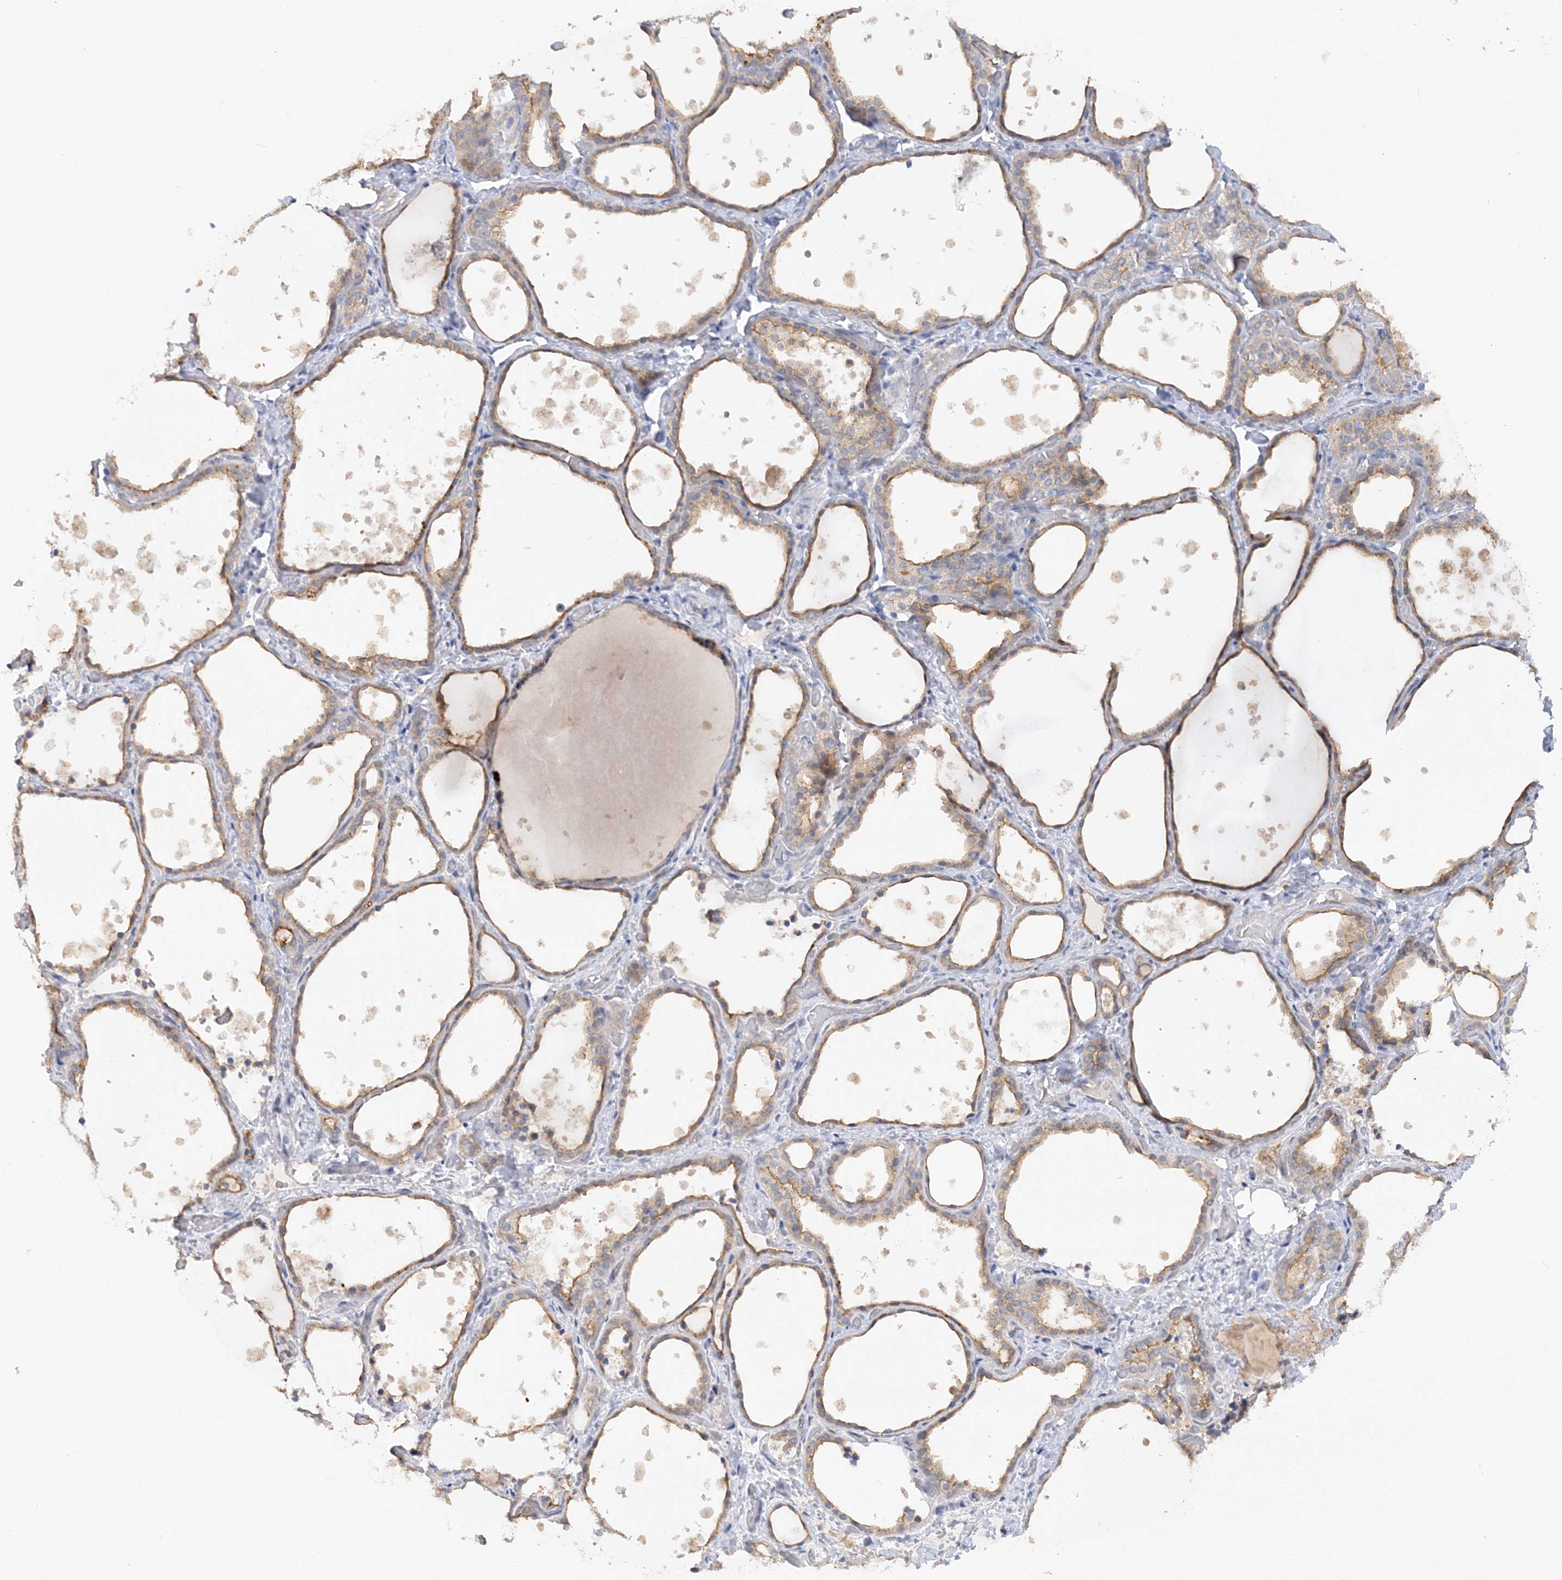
{"staining": {"intensity": "moderate", "quantity": ">75%", "location": "cytoplasmic/membranous"}, "tissue": "thyroid gland", "cell_type": "Glandular cells", "image_type": "normal", "snomed": [{"axis": "morphology", "description": "Normal tissue, NOS"}, {"axis": "topography", "description": "Thyroid gland"}], "caption": "Protein staining demonstrates moderate cytoplasmic/membranous staining in approximately >75% of glandular cells in benign thyroid gland.", "gene": "RPEL1", "patient": {"sex": "female", "age": 44}}